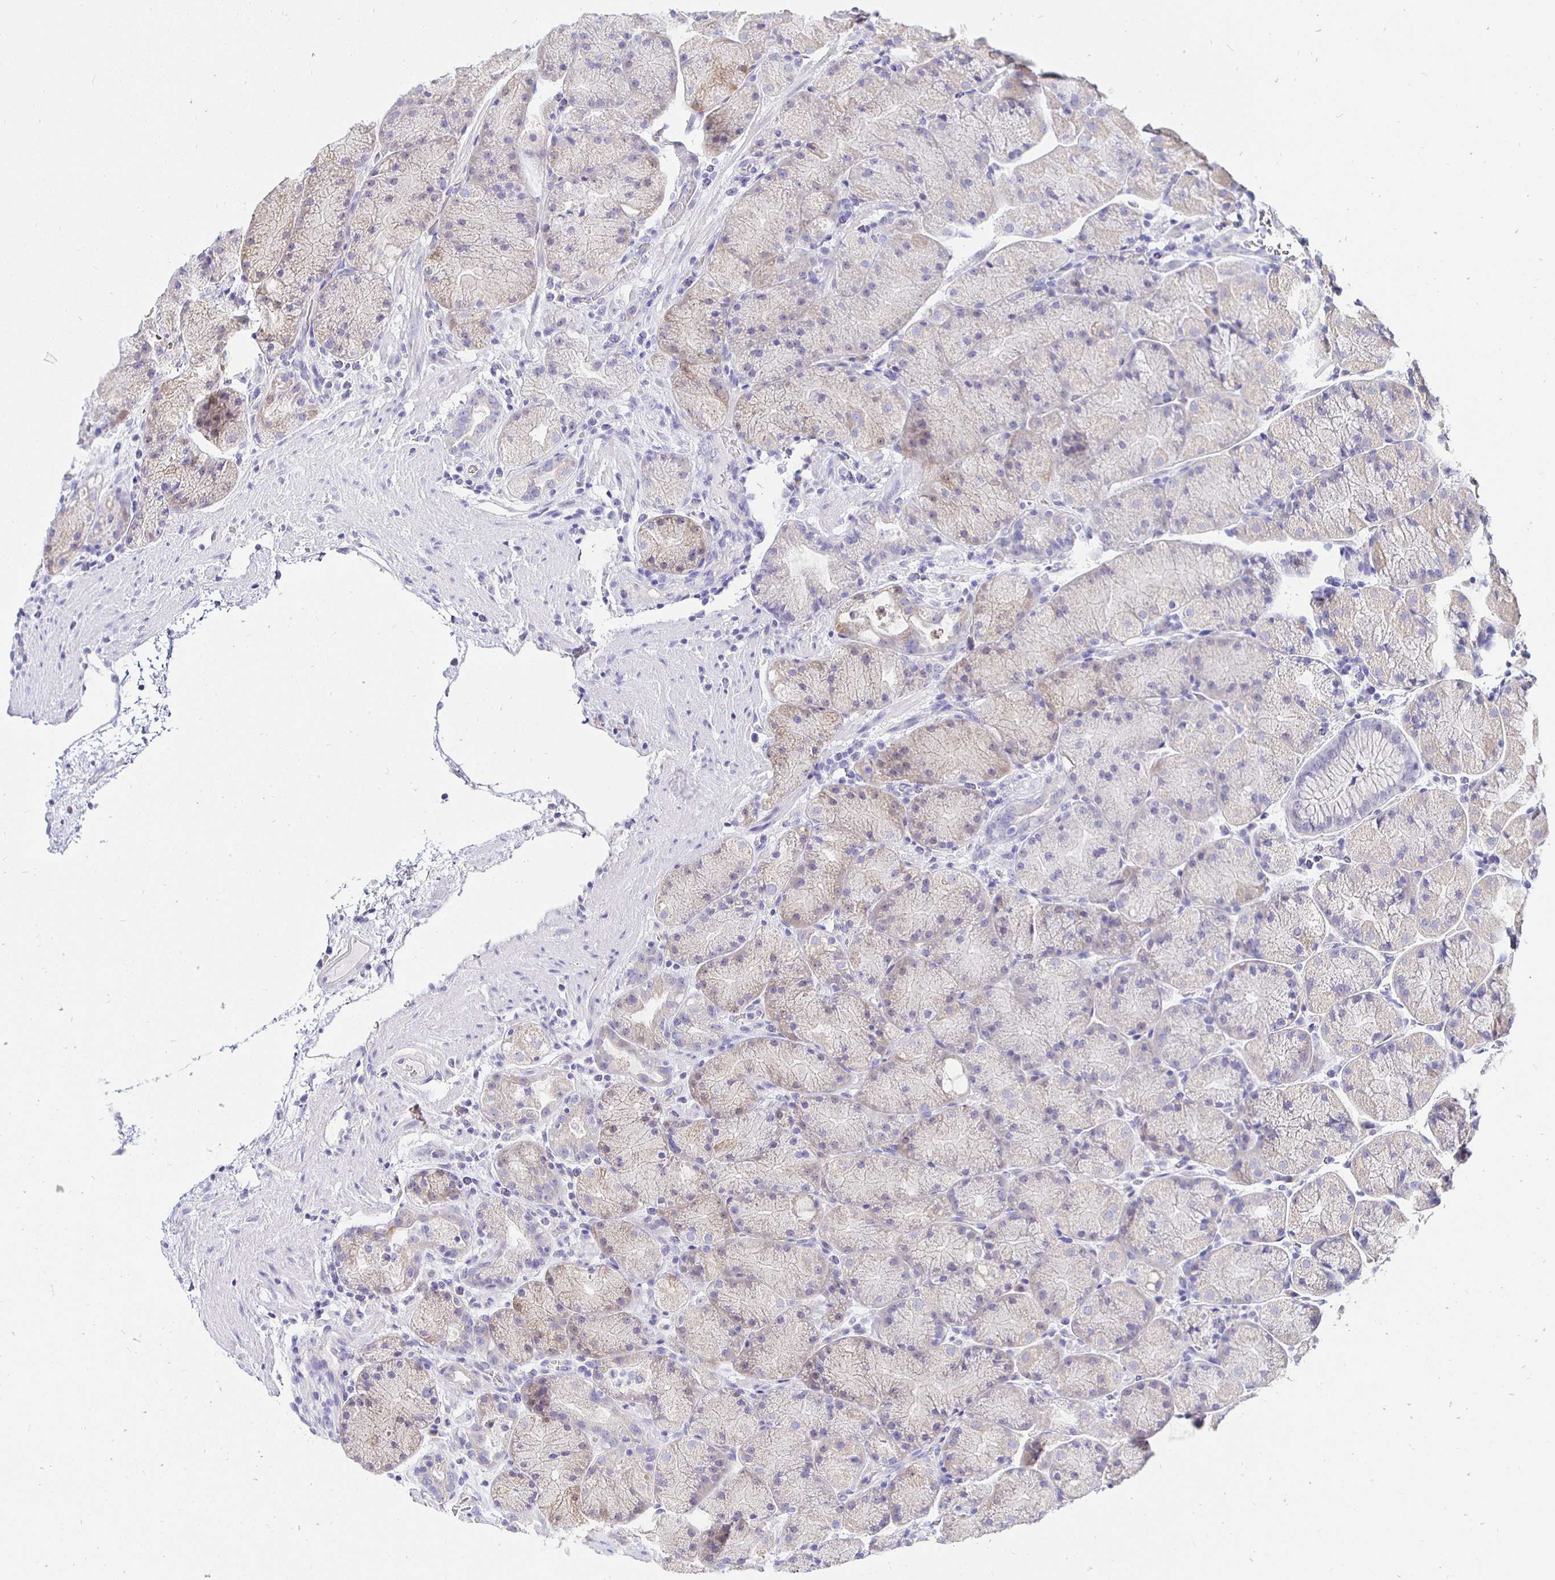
{"staining": {"intensity": "weak", "quantity": "25%-75%", "location": "cytoplasmic/membranous"}, "tissue": "stomach", "cell_type": "Glandular cells", "image_type": "normal", "snomed": [{"axis": "morphology", "description": "Normal tissue, NOS"}, {"axis": "topography", "description": "Stomach, upper"}, {"axis": "topography", "description": "Stomach"}], "caption": "Weak cytoplasmic/membranous expression for a protein is appreciated in approximately 25%-75% of glandular cells of normal stomach using immunohistochemistry.", "gene": "UMOD", "patient": {"sex": "male", "age": 48}}